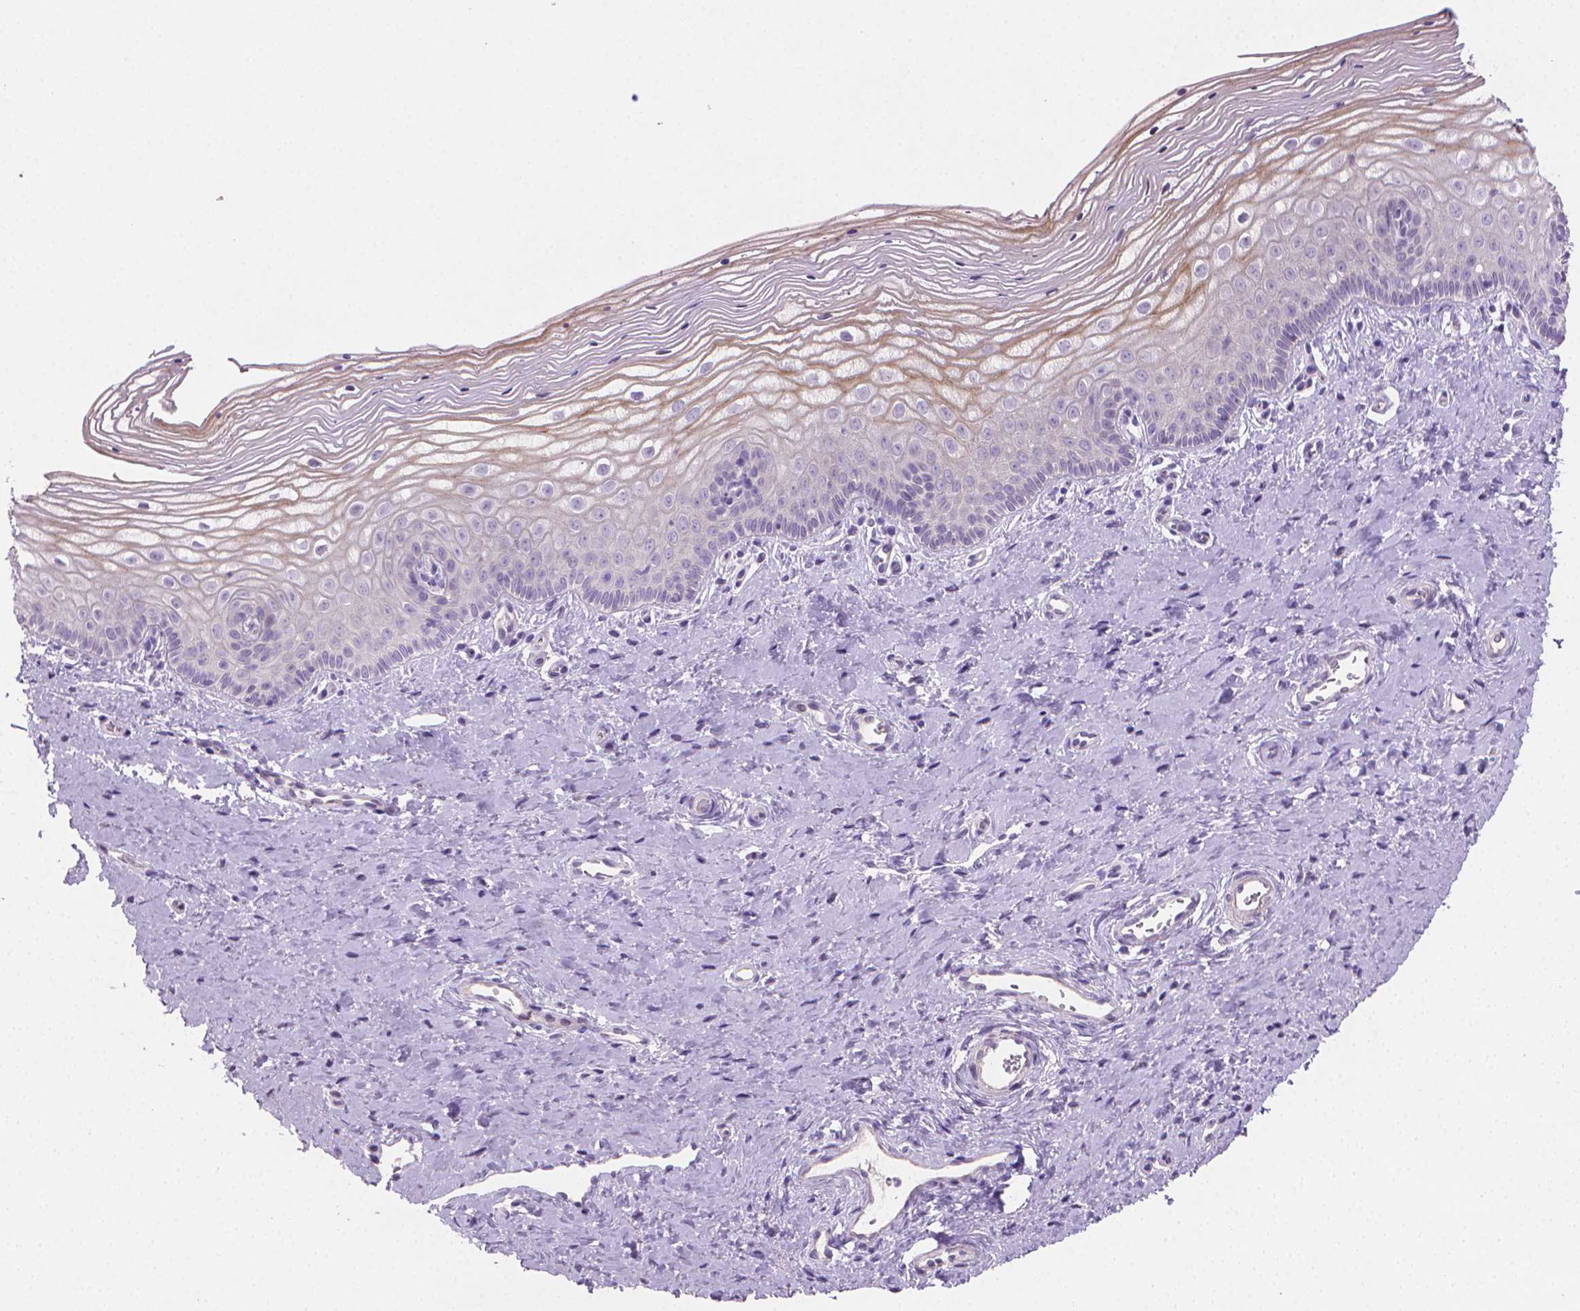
{"staining": {"intensity": "weak", "quantity": "<25%", "location": "cytoplasmic/membranous"}, "tissue": "vagina", "cell_type": "Squamous epithelial cells", "image_type": "normal", "snomed": [{"axis": "morphology", "description": "Normal tissue, NOS"}, {"axis": "topography", "description": "Vagina"}], "caption": "Squamous epithelial cells show no significant protein staining in benign vagina.", "gene": "CLXN", "patient": {"sex": "female", "age": 39}}